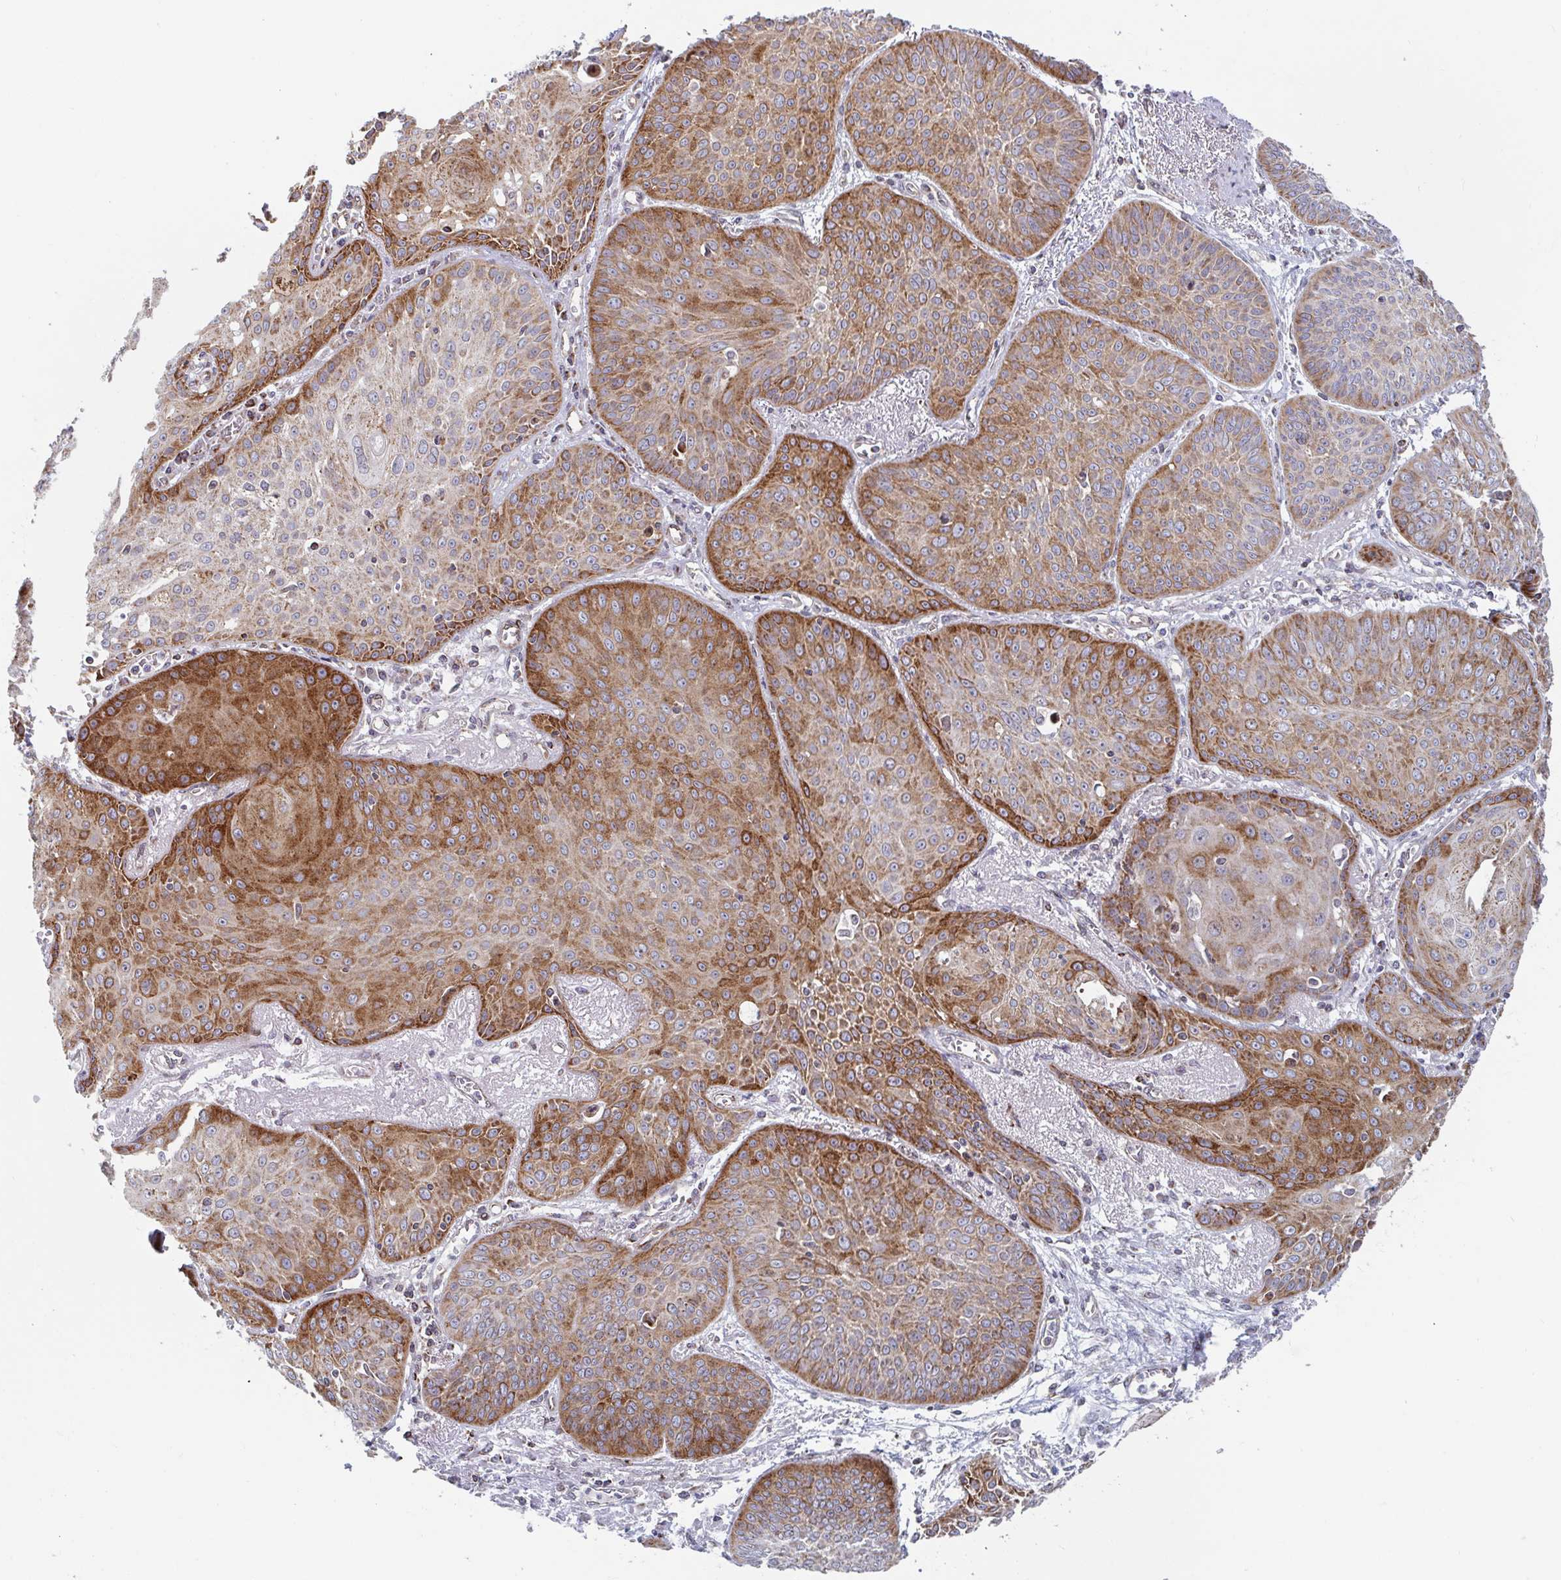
{"staining": {"intensity": "strong", "quantity": ">75%", "location": "cytoplasmic/membranous"}, "tissue": "lung cancer", "cell_type": "Tumor cells", "image_type": "cancer", "snomed": [{"axis": "morphology", "description": "Squamous cell carcinoma, NOS"}, {"axis": "topography", "description": "Lung"}], "caption": "Strong cytoplasmic/membranous protein expression is seen in approximately >75% of tumor cells in lung squamous cell carcinoma.", "gene": "STARD8", "patient": {"sex": "male", "age": 74}}